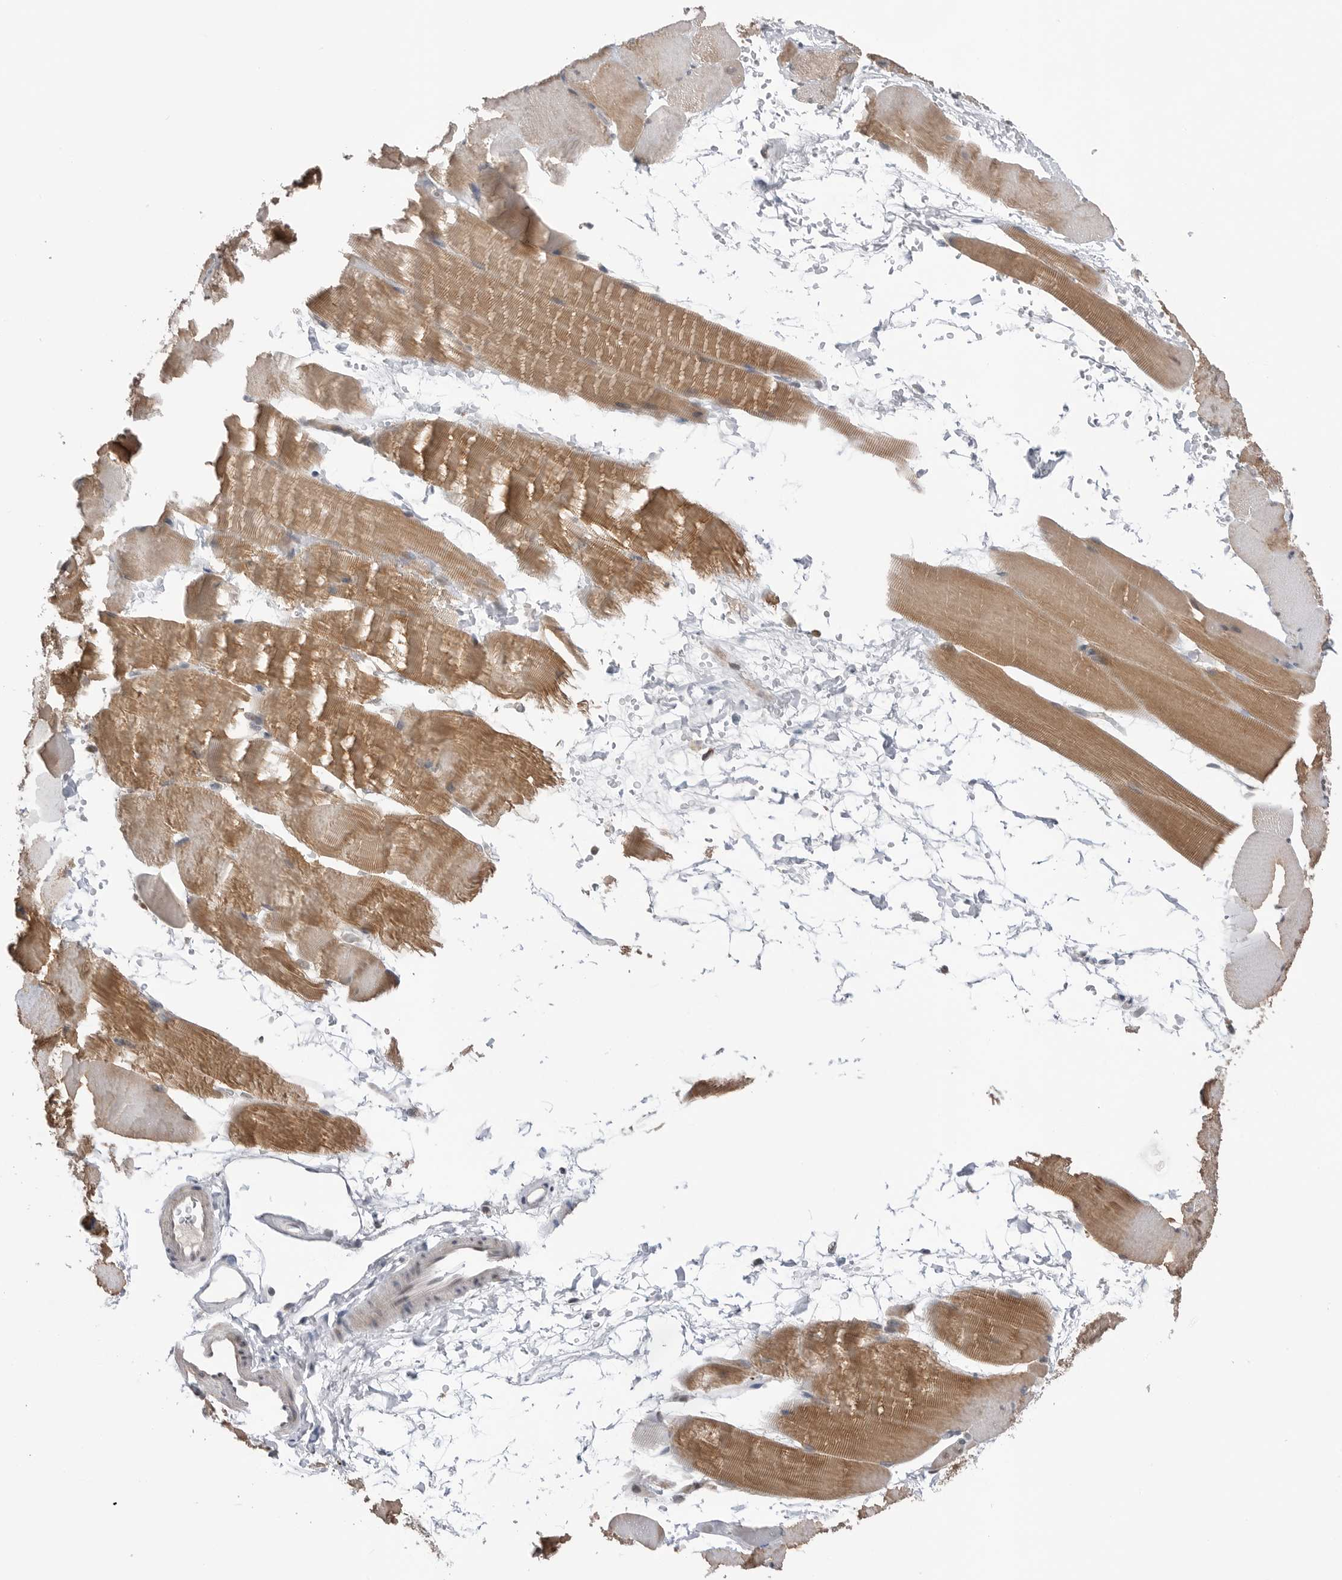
{"staining": {"intensity": "moderate", "quantity": "25%-75%", "location": "cytoplasmic/membranous"}, "tissue": "skeletal muscle", "cell_type": "Myocytes", "image_type": "normal", "snomed": [{"axis": "morphology", "description": "Normal tissue, NOS"}, {"axis": "topography", "description": "Skeletal muscle"}, {"axis": "topography", "description": "Parathyroid gland"}], "caption": "Protein expression analysis of unremarkable human skeletal muscle reveals moderate cytoplasmic/membranous expression in approximately 25%-75% of myocytes. The staining was performed using DAB to visualize the protein expression in brown, while the nuclei were stained in blue with hematoxylin (Magnification: 20x).", "gene": "NTAQ1", "patient": {"sex": "female", "age": 37}}